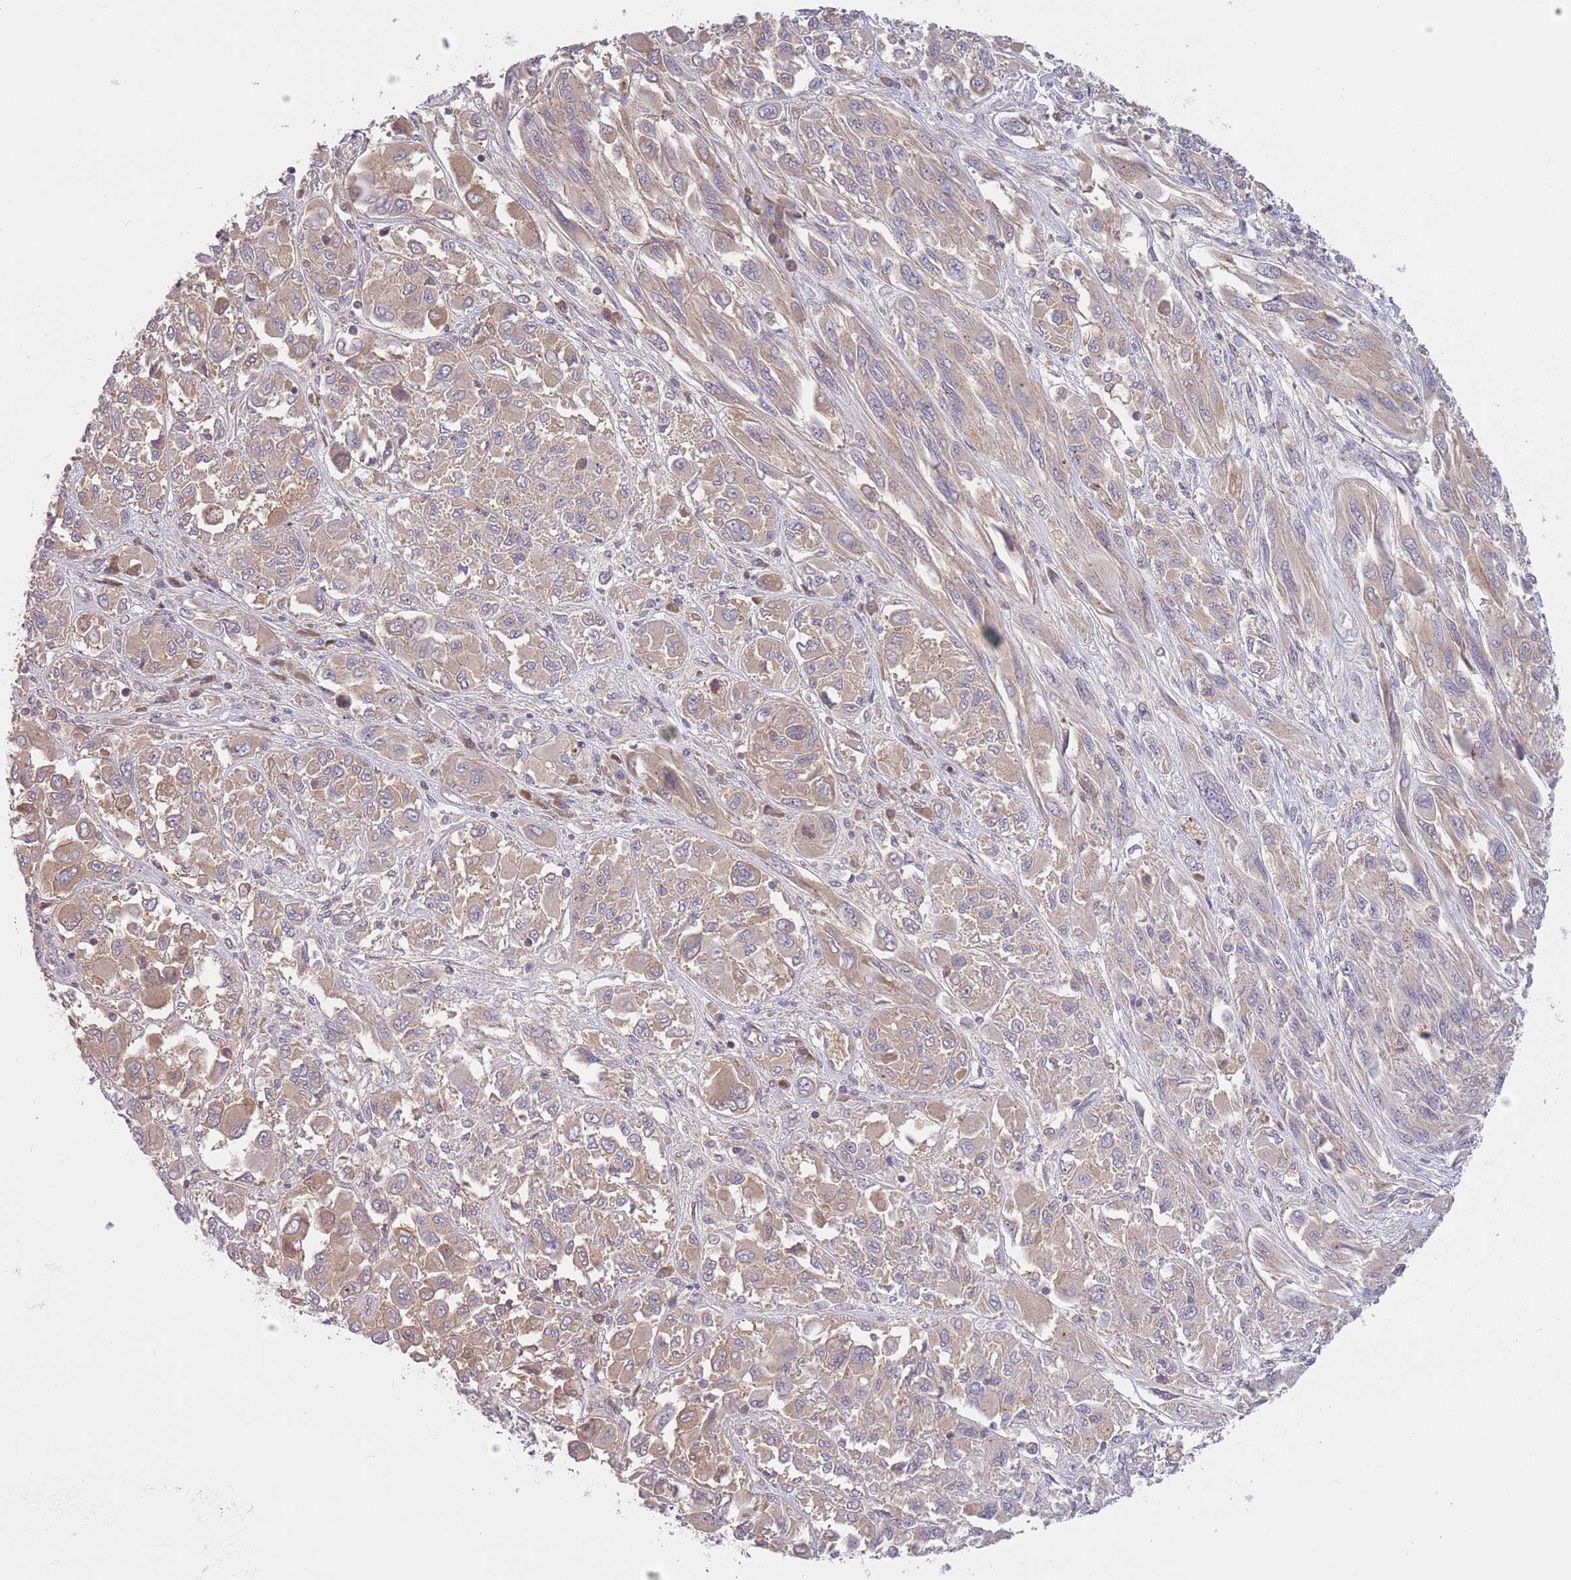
{"staining": {"intensity": "moderate", "quantity": ">75%", "location": "cytoplasmic/membranous"}, "tissue": "melanoma", "cell_type": "Tumor cells", "image_type": "cancer", "snomed": [{"axis": "morphology", "description": "Malignant melanoma, NOS"}, {"axis": "topography", "description": "Skin"}], "caption": "Protein expression analysis of malignant melanoma demonstrates moderate cytoplasmic/membranous expression in about >75% of tumor cells. Ihc stains the protein in brown and the nuclei are stained blue.", "gene": "ASB13", "patient": {"sex": "female", "age": 91}}